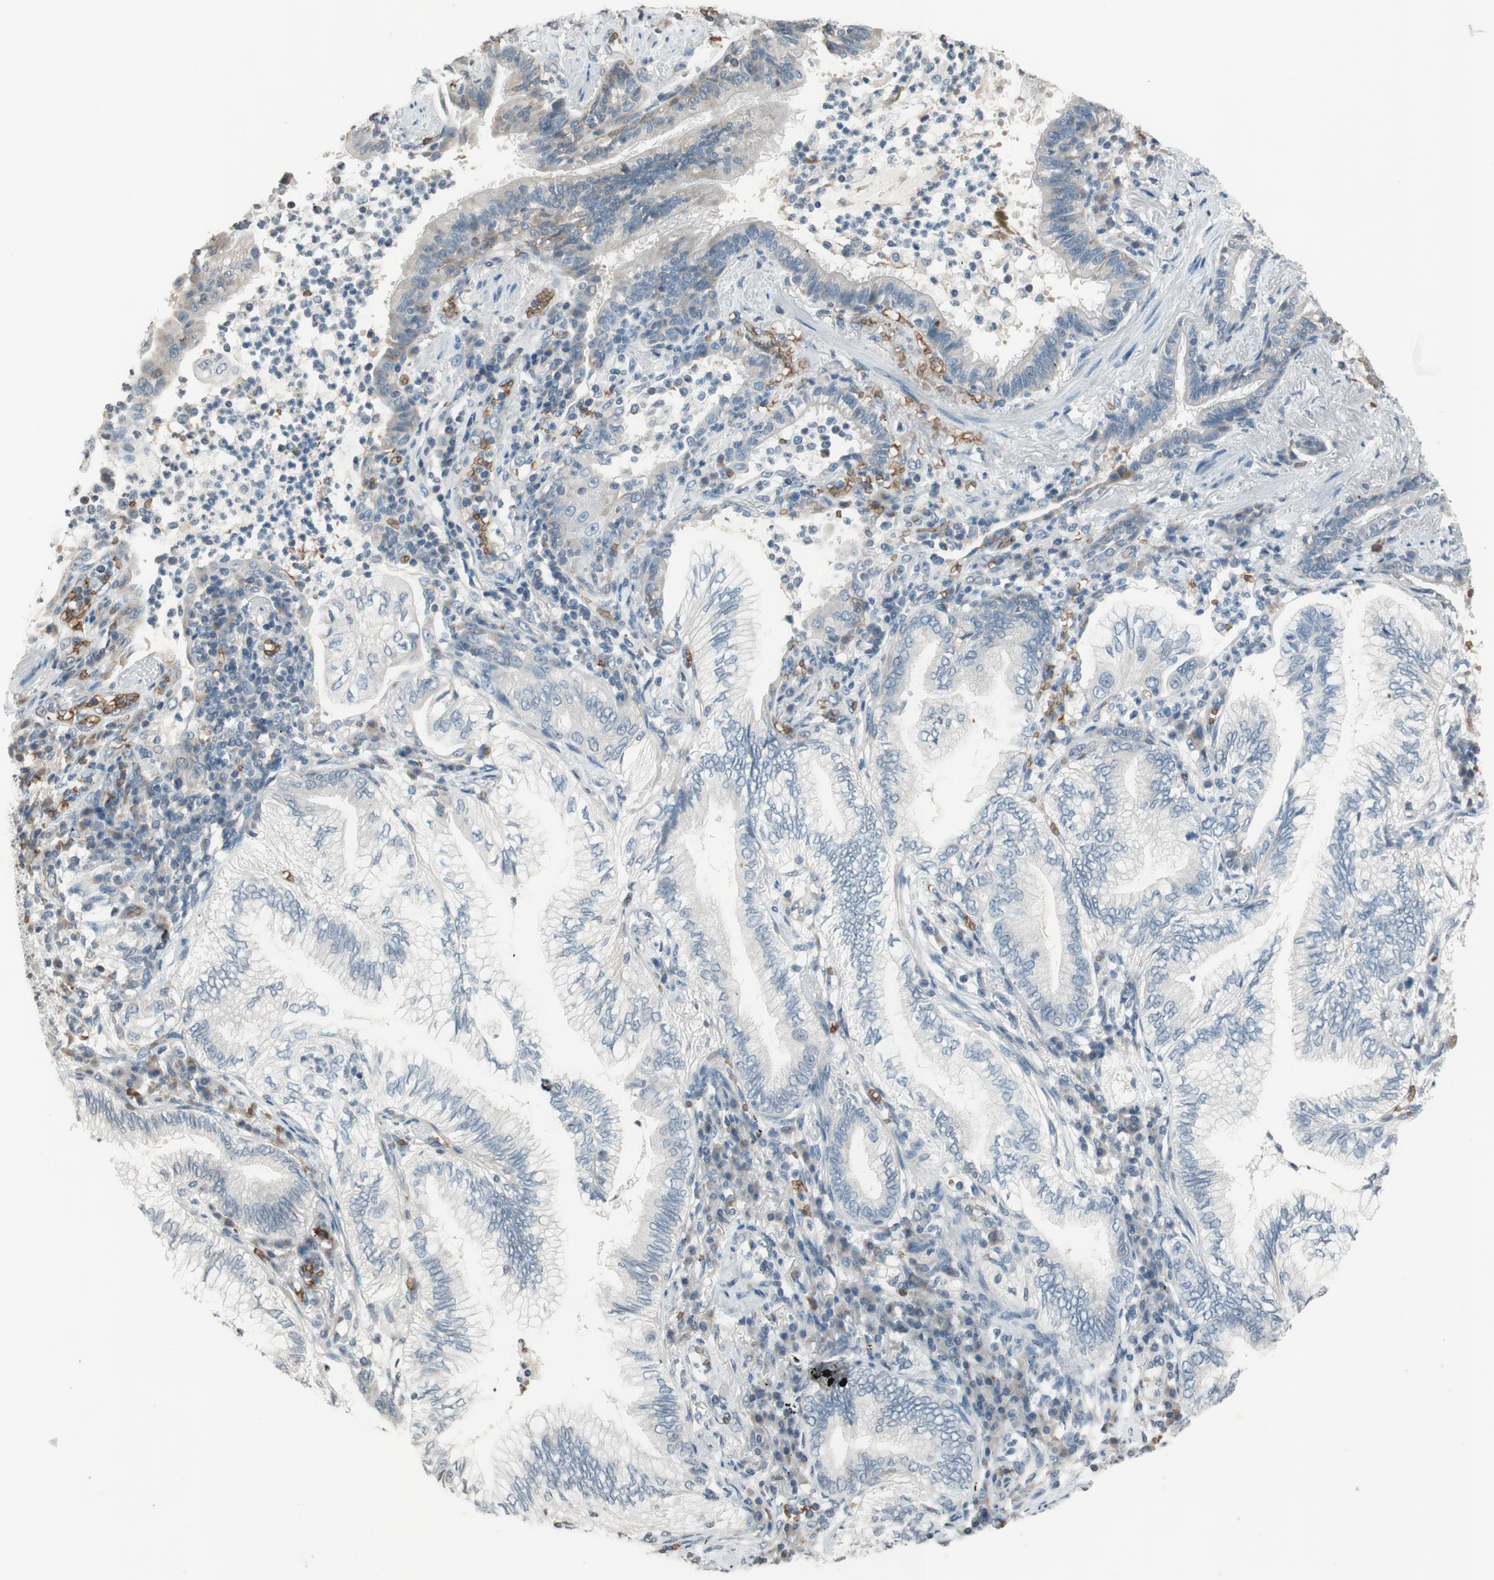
{"staining": {"intensity": "negative", "quantity": "none", "location": "none"}, "tissue": "lung cancer", "cell_type": "Tumor cells", "image_type": "cancer", "snomed": [{"axis": "morphology", "description": "Normal tissue, NOS"}, {"axis": "morphology", "description": "Adenocarcinoma, NOS"}, {"axis": "topography", "description": "Bronchus"}, {"axis": "topography", "description": "Lung"}], "caption": "Adenocarcinoma (lung) was stained to show a protein in brown. There is no significant positivity in tumor cells. (DAB (3,3'-diaminobenzidine) IHC with hematoxylin counter stain).", "gene": "GYPC", "patient": {"sex": "female", "age": 70}}